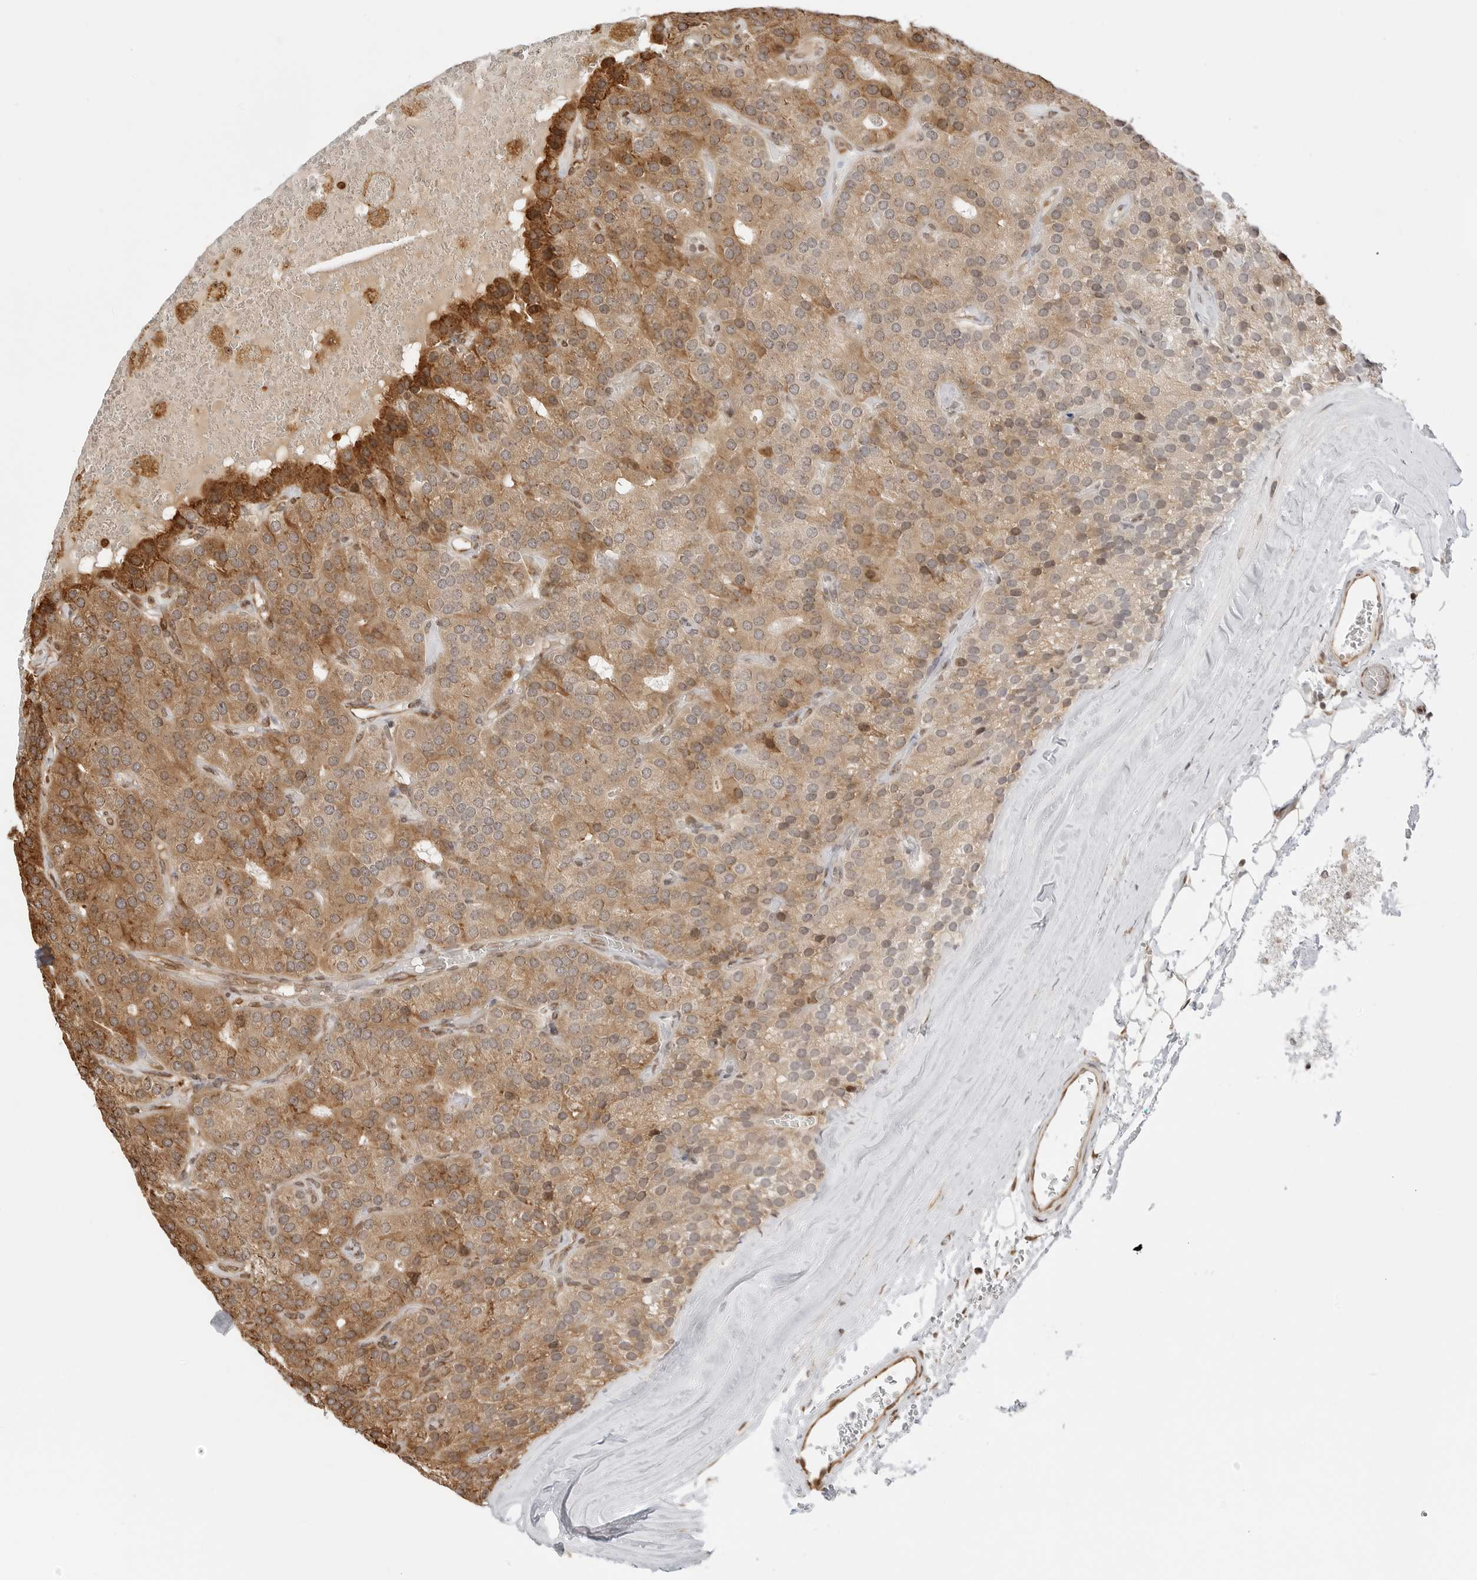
{"staining": {"intensity": "moderate", "quantity": ">75%", "location": "cytoplasmic/membranous,nuclear"}, "tissue": "parathyroid gland", "cell_type": "Glandular cells", "image_type": "normal", "snomed": [{"axis": "morphology", "description": "Normal tissue, NOS"}, {"axis": "morphology", "description": "Adenoma, NOS"}, {"axis": "topography", "description": "Parathyroid gland"}], "caption": "An immunohistochemistry (IHC) image of normal tissue is shown. Protein staining in brown labels moderate cytoplasmic/membranous,nuclear positivity in parathyroid gland within glandular cells. (Stains: DAB in brown, nuclei in blue, Microscopy: brightfield microscopy at high magnification).", "gene": "FKBP14", "patient": {"sex": "female", "age": 86}}